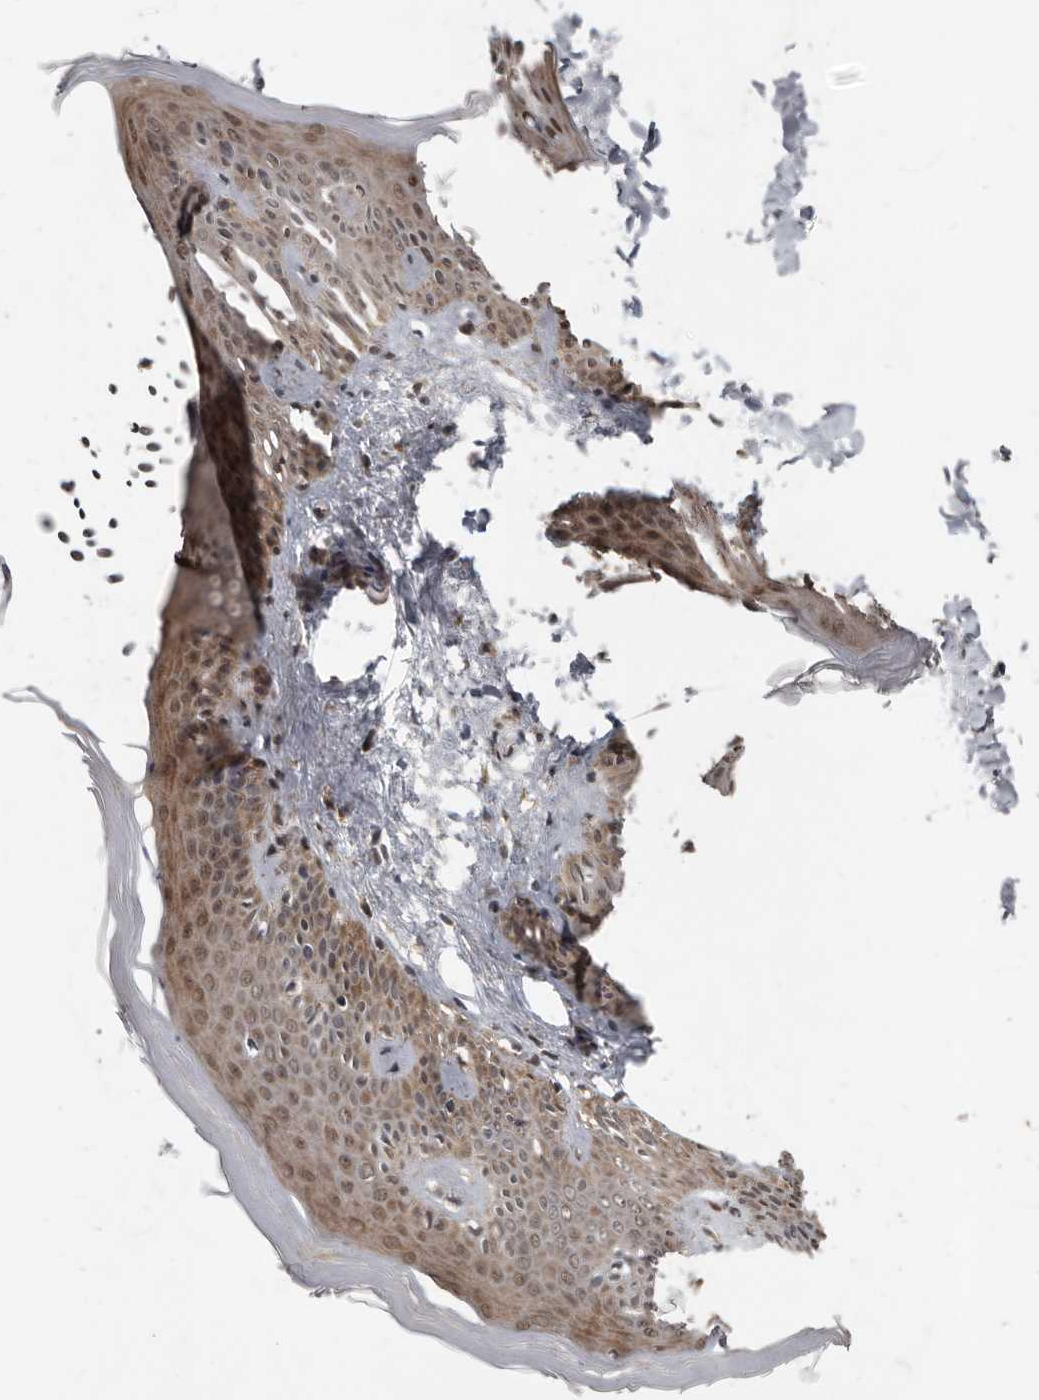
{"staining": {"intensity": "moderate", "quantity": ">75%", "location": "cytoplasmic/membranous,nuclear"}, "tissue": "skin", "cell_type": "Fibroblasts", "image_type": "normal", "snomed": [{"axis": "morphology", "description": "Normal tissue, NOS"}, {"axis": "topography", "description": "Skin"}], "caption": "Immunohistochemical staining of normal human skin displays moderate cytoplasmic/membranous,nuclear protein expression in approximately >75% of fibroblasts. The protein of interest is stained brown, and the nuclei are stained in blue (DAB IHC with brightfield microscopy, high magnification).", "gene": "LRGUK", "patient": {"sex": "female", "age": 27}}